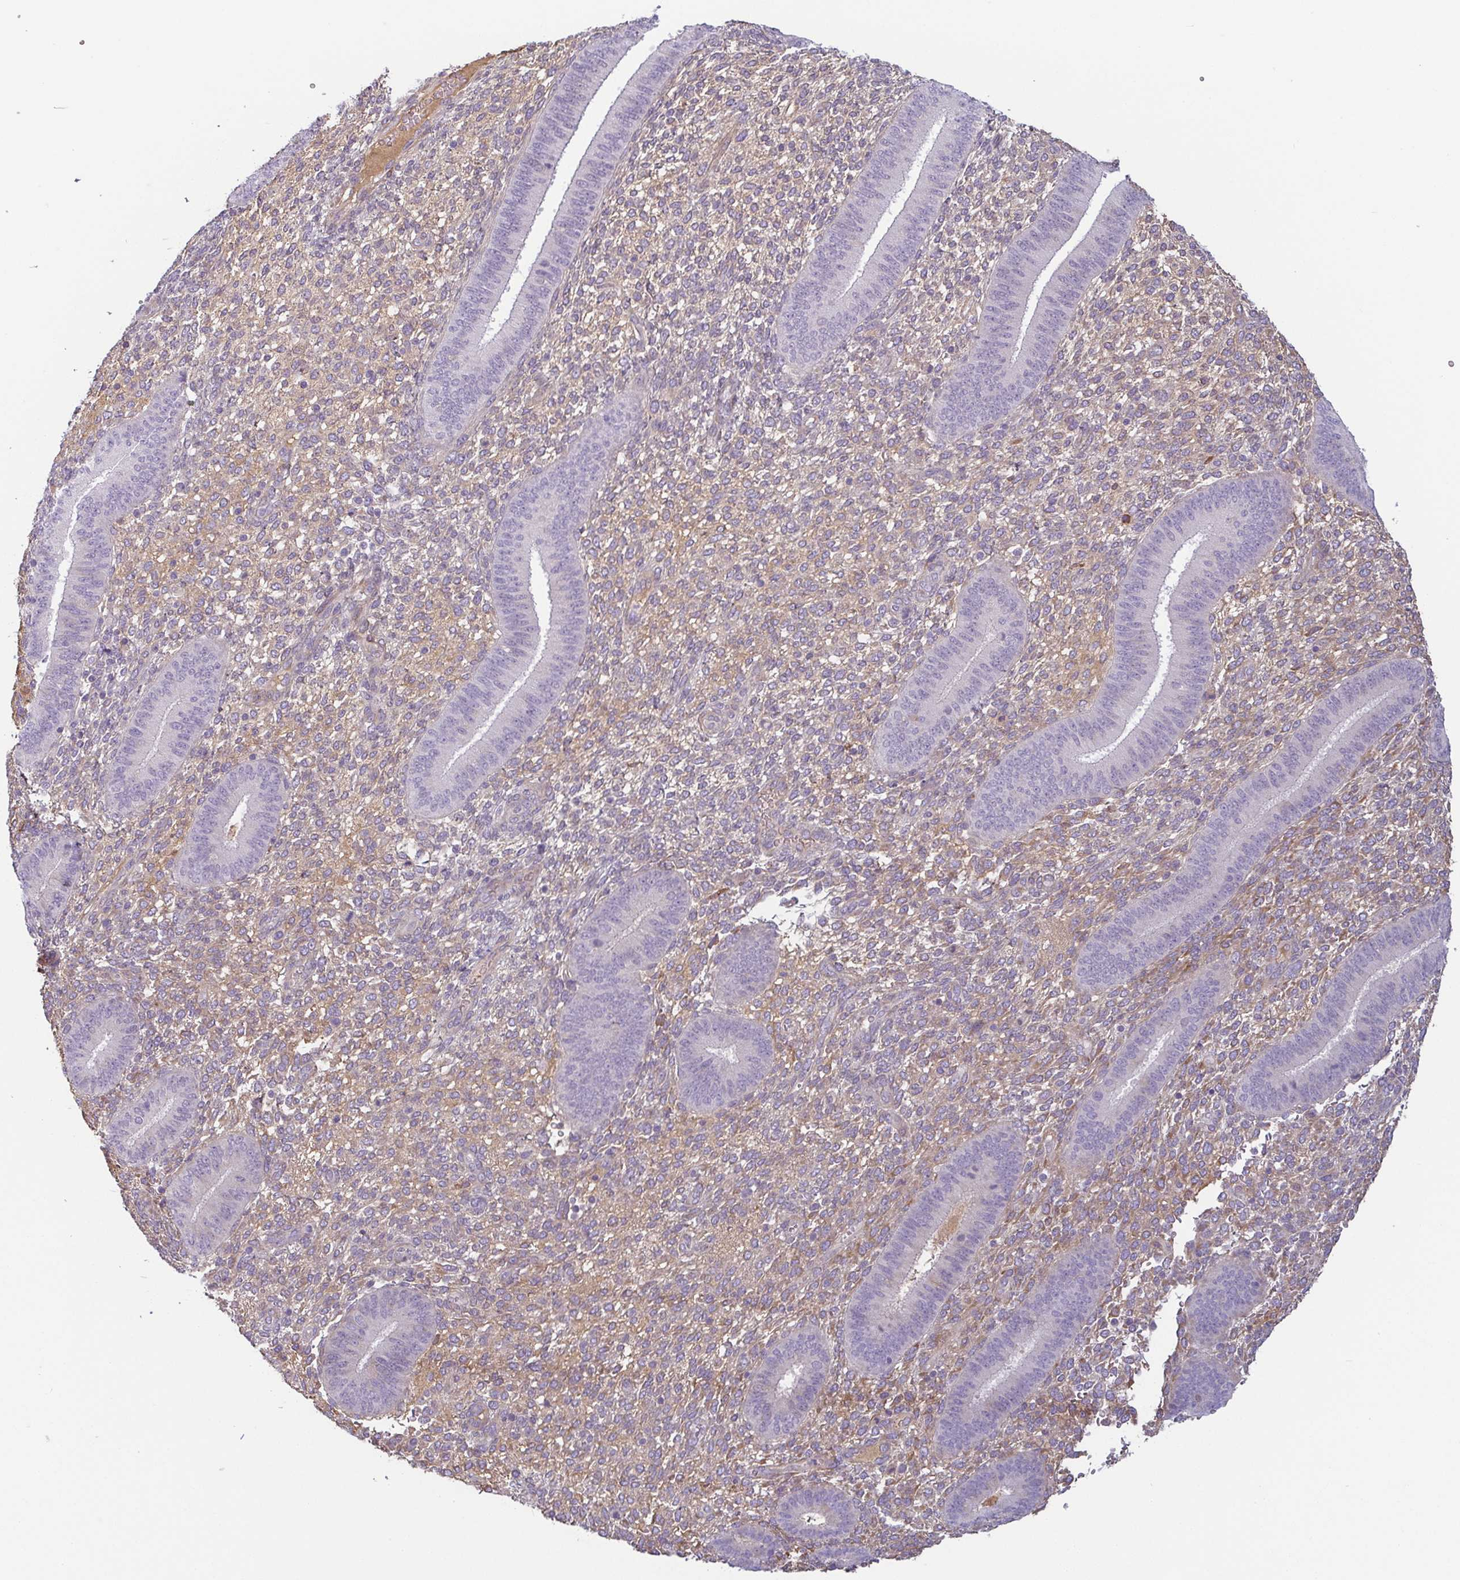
{"staining": {"intensity": "weak", "quantity": "<25%", "location": "cytoplasmic/membranous"}, "tissue": "endometrium", "cell_type": "Cells in endometrial stroma", "image_type": "normal", "snomed": [{"axis": "morphology", "description": "Normal tissue, NOS"}, {"axis": "topography", "description": "Endometrium"}], "caption": "Immunohistochemical staining of benign endometrium reveals no significant expression in cells in endometrial stroma. The staining was performed using DAB to visualize the protein expression in brown, while the nuclei were stained in blue with hematoxylin (Magnification: 20x).", "gene": "ECM1", "patient": {"sex": "female", "age": 39}}